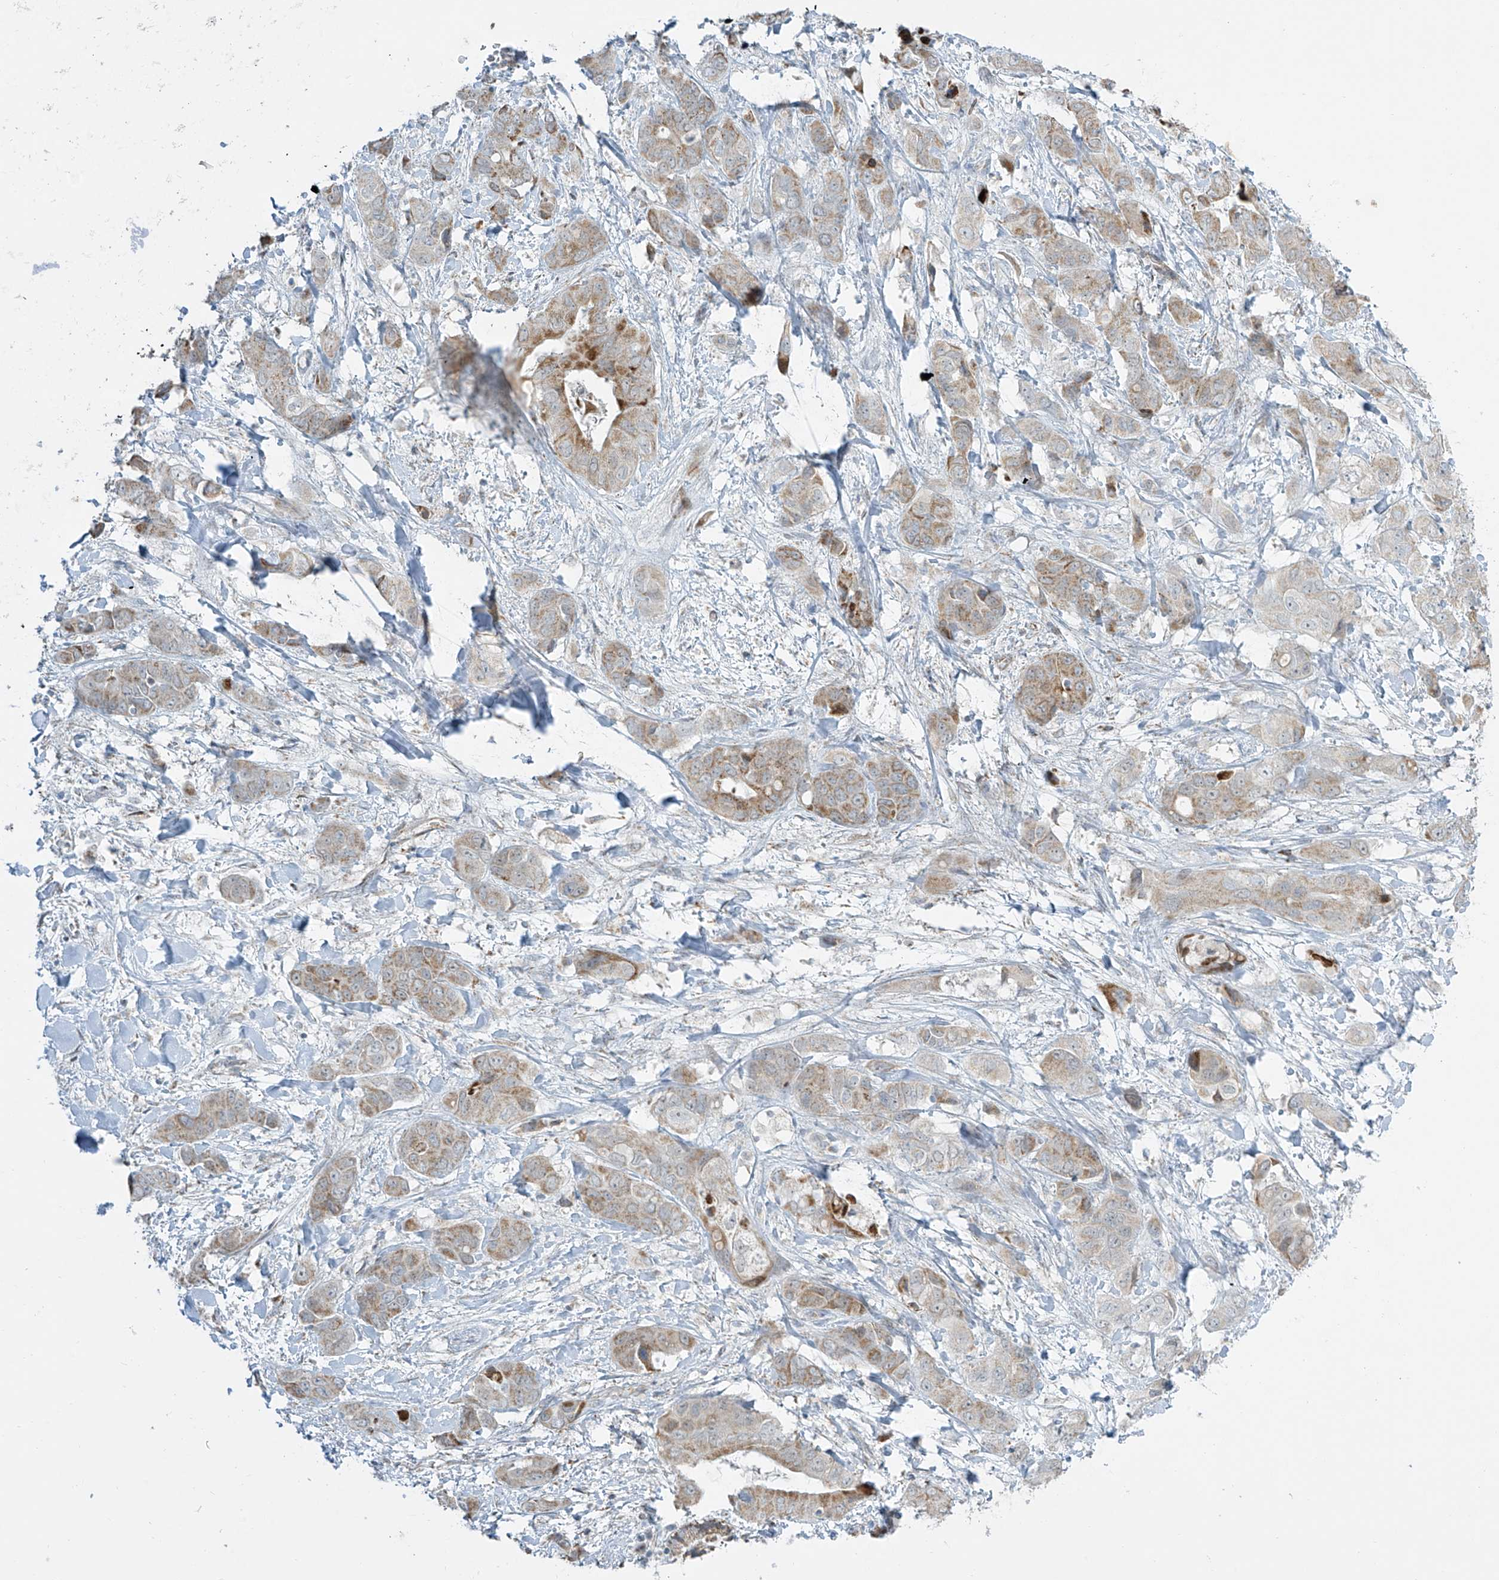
{"staining": {"intensity": "moderate", "quantity": ">75%", "location": "cytoplasmic/membranous"}, "tissue": "liver cancer", "cell_type": "Tumor cells", "image_type": "cancer", "snomed": [{"axis": "morphology", "description": "Cholangiocarcinoma"}, {"axis": "topography", "description": "Liver"}], "caption": "Human liver cancer (cholangiocarcinoma) stained for a protein (brown) demonstrates moderate cytoplasmic/membranous positive positivity in approximately >75% of tumor cells.", "gene": "SMDT1", "patient": {"sex": "female", "age": 52}}